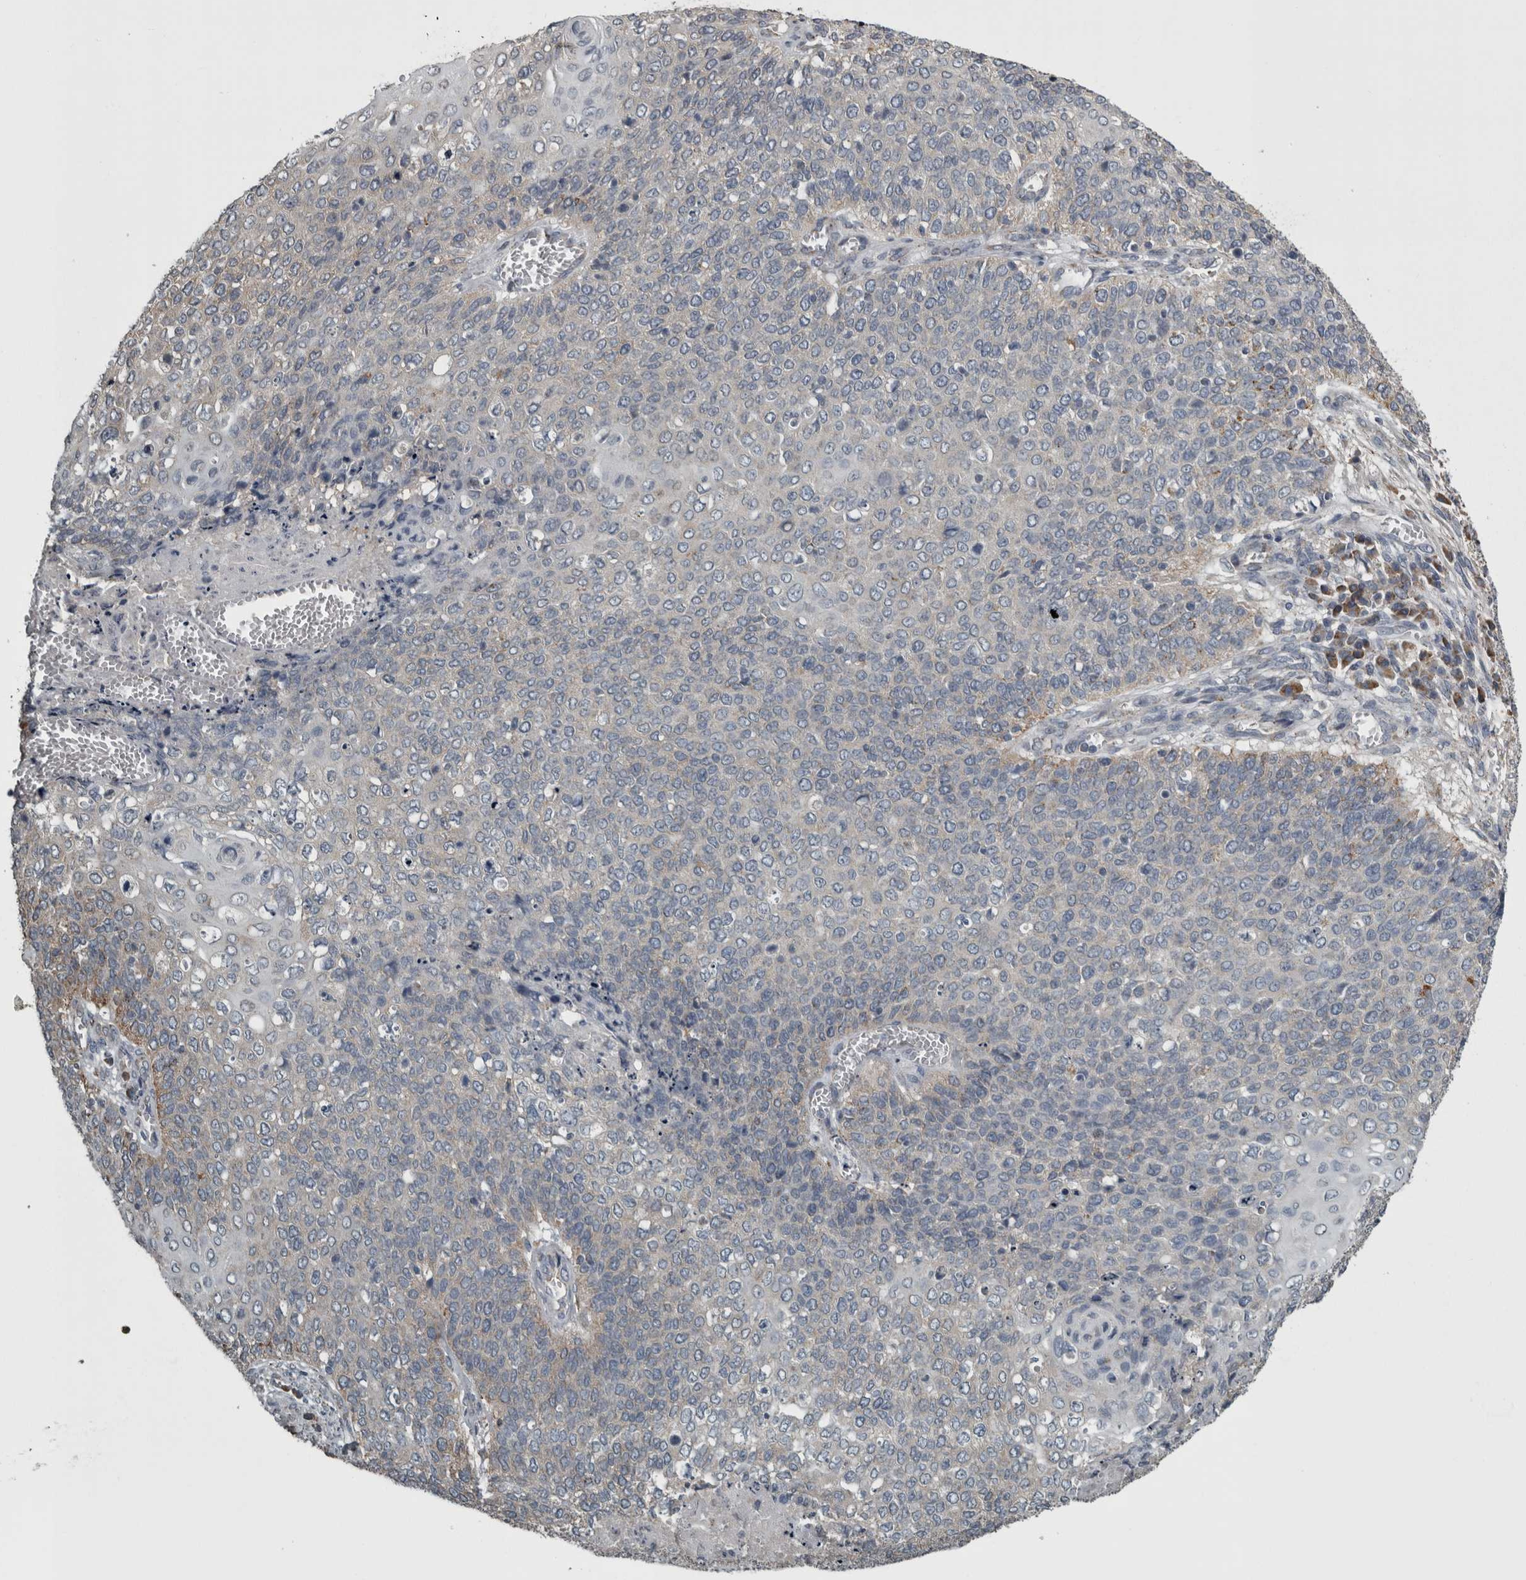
{"staining": {"intensity": "moderate", "quantity": "<25%", "location": "cytoplasmic/membranous"}, "tissue": "cervical cancer", "cell_type": "Tumor cells", "image_type": "cancer", "snomed": [{"axis": "morphology", "description": "Squamous cell carcinoma, NOS"}, {"axis": "topography", "description": "Cervix"}], "caption": "Immunohistochemistry histopathology image of neoplastic tissue: human cervical squamous cell carcinoma stained using immunohistochemistry (IHC) demonstrates low levels of moderate protein expression localized specifically in the cytoplasmic/membranous of tumor cells, appearing as a cytoplasmic/membranous brown color.", "gene": "FRK", "patient": {"sex": "female", "age": 39}}